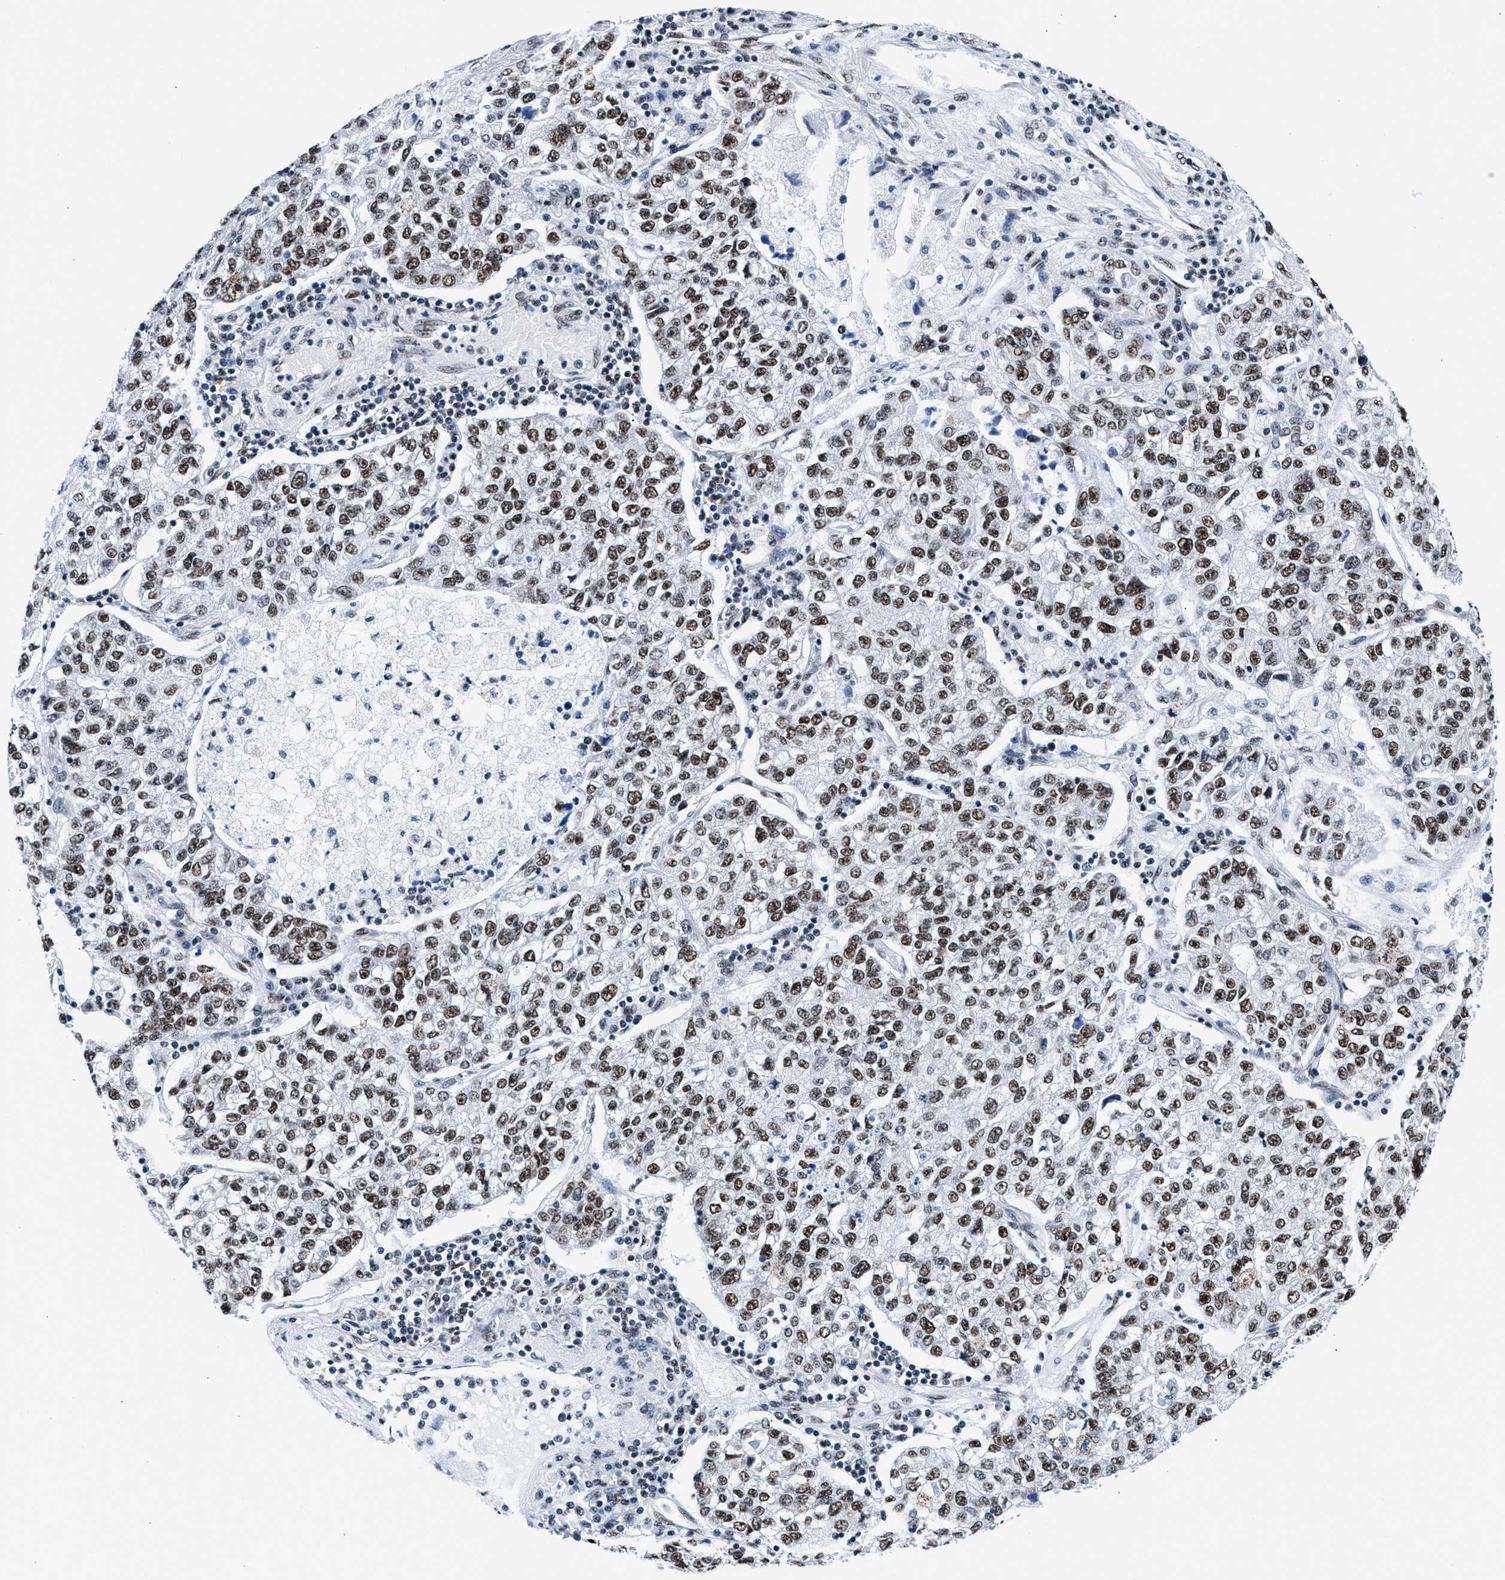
{"staining": {"intensity": "strong", "quantity": ">75%", "location": "nuclear"}, "tissue": "lung cancer", "cell_type": "Tumor cells", "image_type": "cancer", "snomed": [{"axis": "morphology", "description": "Adenocarcinoma, NOS"}, {"axis": "topography", "description": "Lung"}], "caption": "This photomicrograph reveals lung cancer stained with immunohistochemistry to label a protein in brown. The nuclear of tumor cells show strong positivity for the protein. Nuclei are counter-stained blue.", "gene": "RBM8A", "patient": {"sex": "male", "age": 49}}